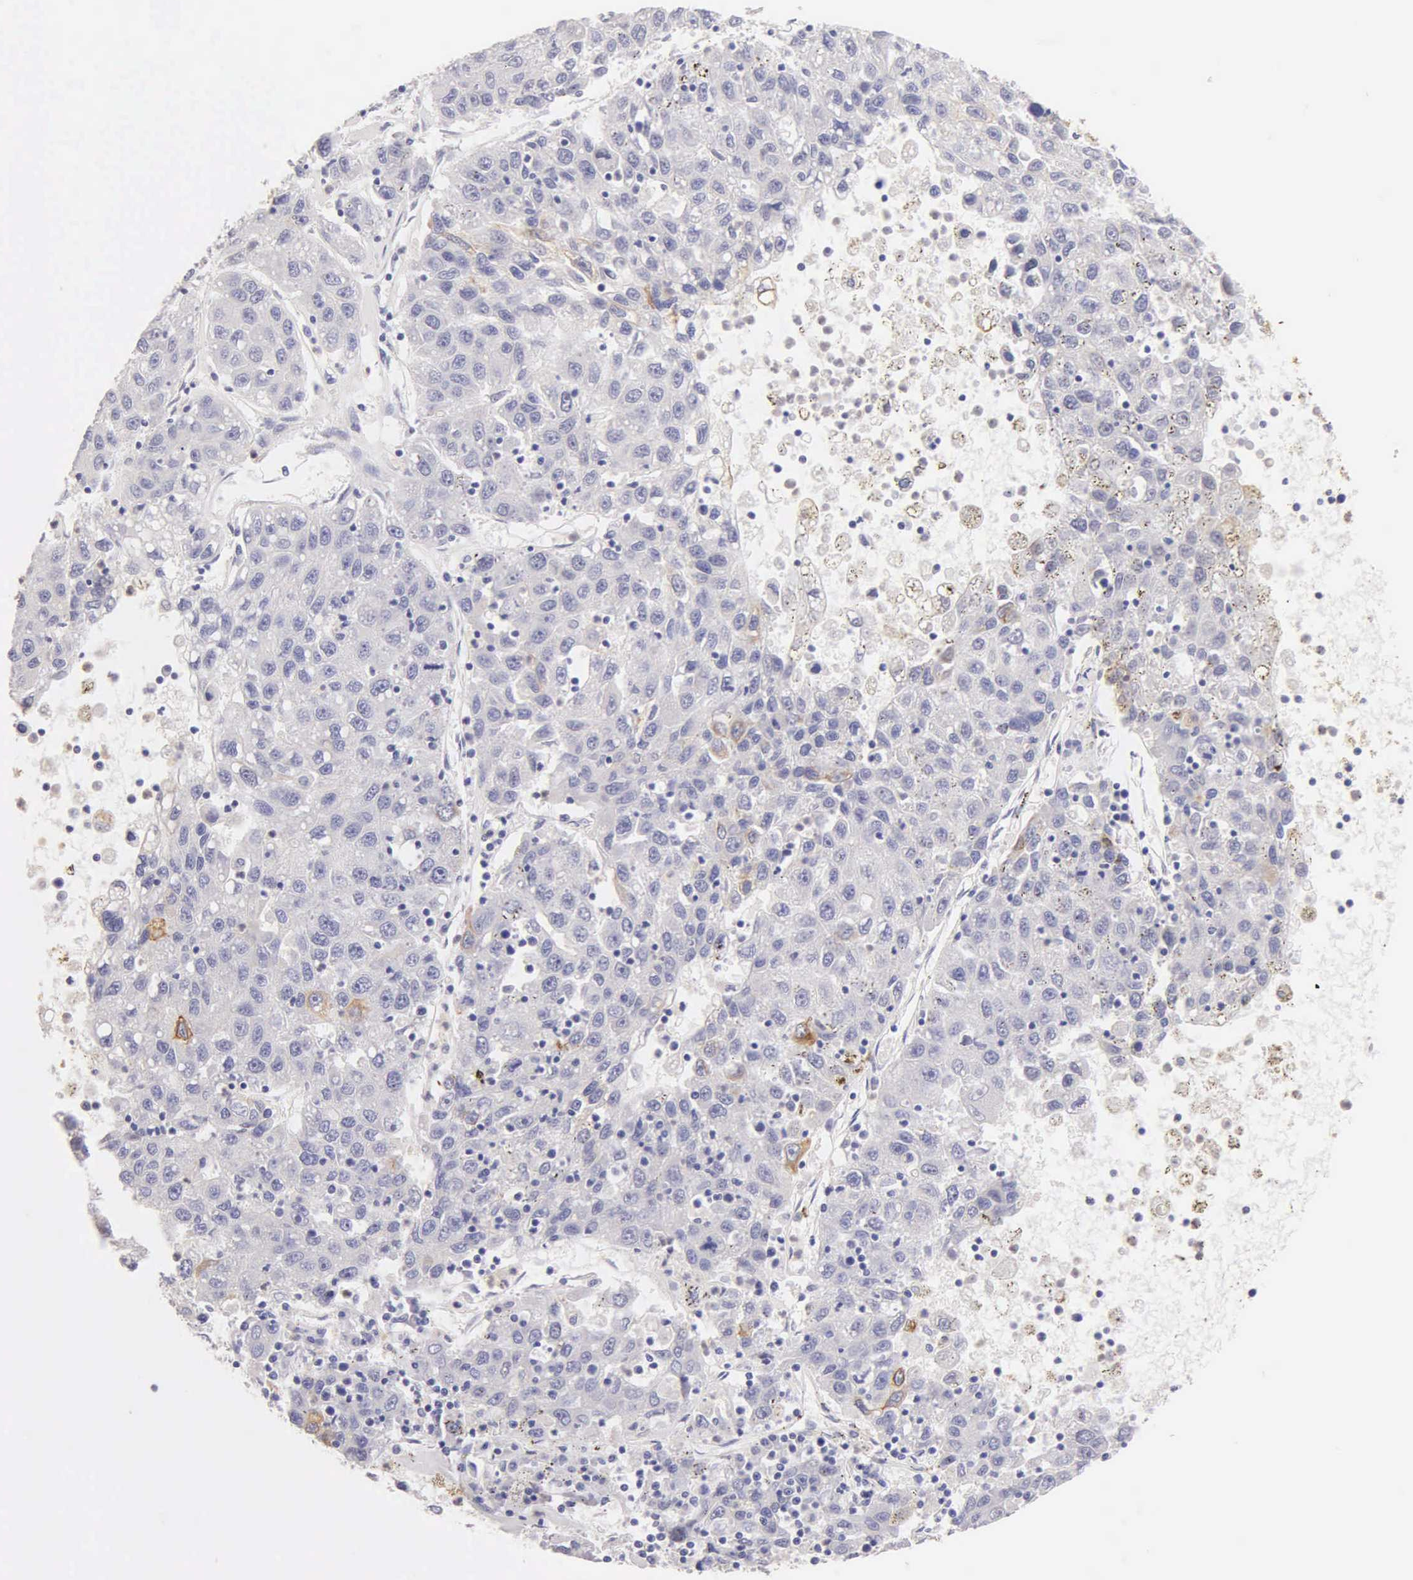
{"staining": {"intensity": "negative", "quantity": "none", "location": "none"}, "tissue": "liver cancer", "cell_type": "Tumor cells", "image_type": "cancer", "snomed": [{"axis": "morphology", "description": "Carcinoma, Hepatocellular, NOS"}, {"axis": "topography", "description": "Liver"}], "caption": "Immunohistochemistry (IHC) of human liver cancer shows no staining in tumor cells.", "gene": "KRT17", "patient": {"sex": "male", "age": 49}}